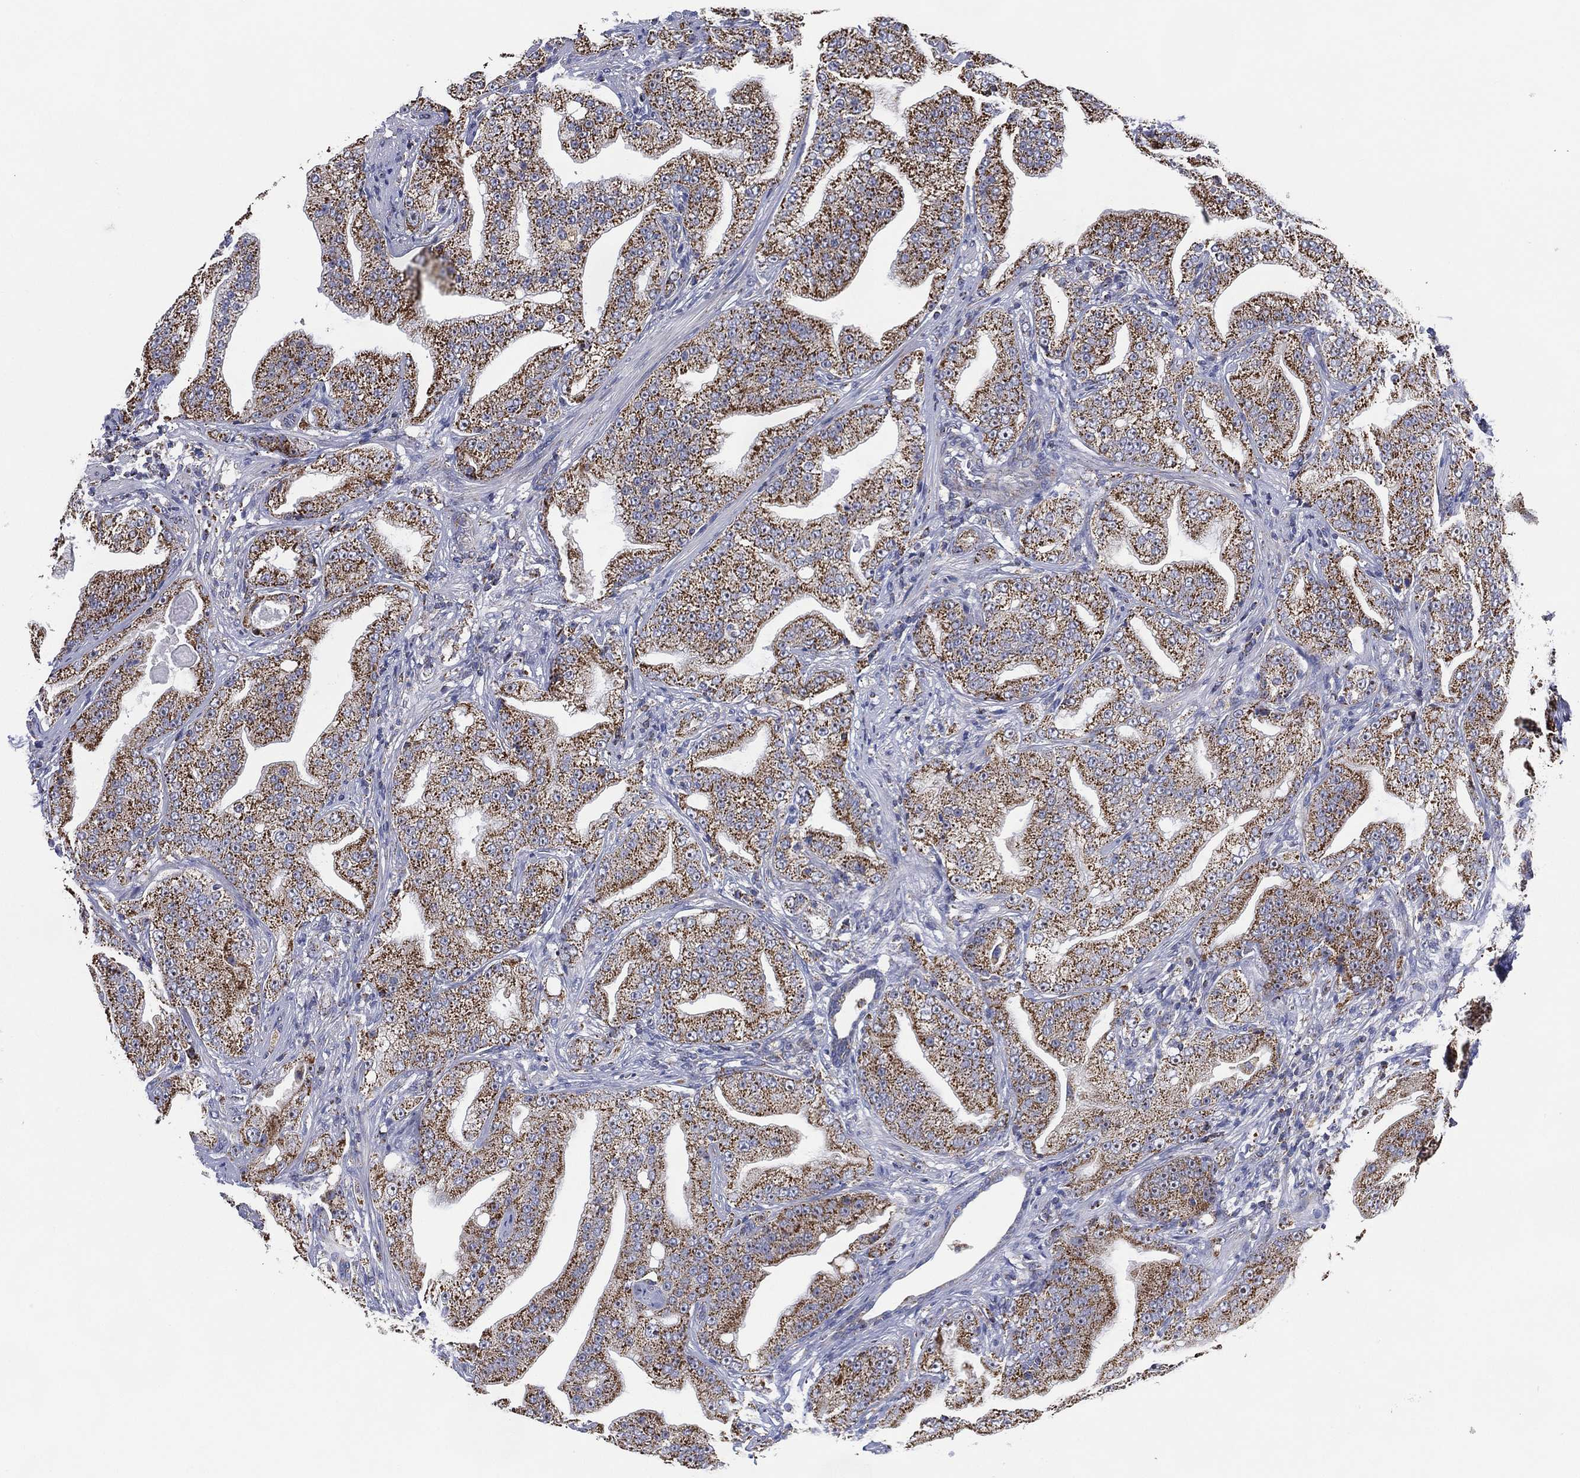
{"staining": {"intensity": "moderate", "quantity": ">75%", "location": "cytoplasmic/membranous"}, "tissue": "prostate cancer", "cell_type": "Tumor cells", "image_type": "cancer", "snomed": [{"axis": "morphology", "description": "Adenocarcinoma, Low grade"}, {"axis": "topography", "description": "Prostate"}], "caption": "Immunohistochemical staining of human prostate cancer (low-grade adenocarcinoma) reveals moderate cytoplasmic/membranous protein staining in about >75% of tumor cells.", "gene": "GCAT", "patient": {"sex": "male", "age": 62}}